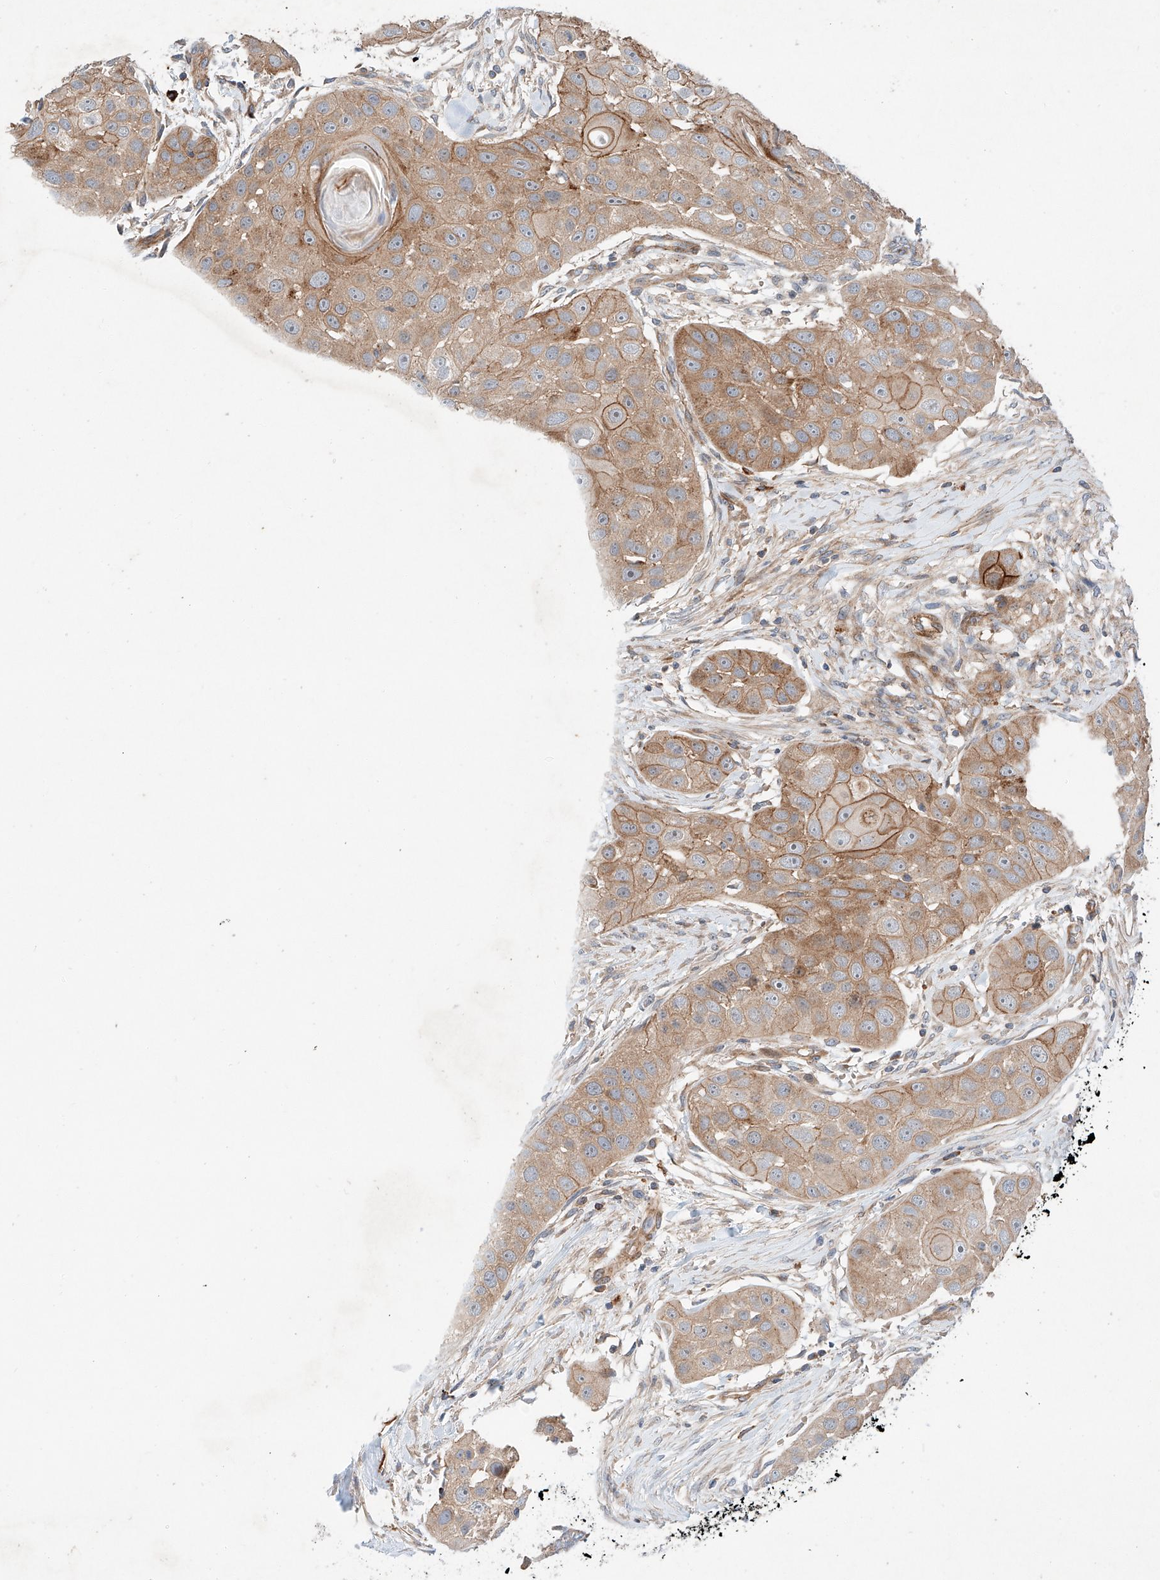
{"staining": {"intensity": "moderate", "quantity": ">75%", "location": "cytoplasmic/membranous"}, "tissue": "head and neck cancer", "cell_type": "Tumor cells", "image_type": "cancer", "snomed": [{"axis": "morphology", "description": "Normal tissue, NOS"}, {"axis": "morphology", "description": "Squamous cell carcinoma, NOS"}, {"axis": "topography", "description": "Skeletal muscle"}, {"axis": "topography", "description": "Head-Neck"}], "caption": "Immunohistochemical staining of human squamous cell carcinoma (head and neck) demonstrates moderate cytoplasmic/membranous protein staining in approximately >75% of tumor cells.", "gene": "MINDY4", "patient": {"sex": "male", "age": 51}}